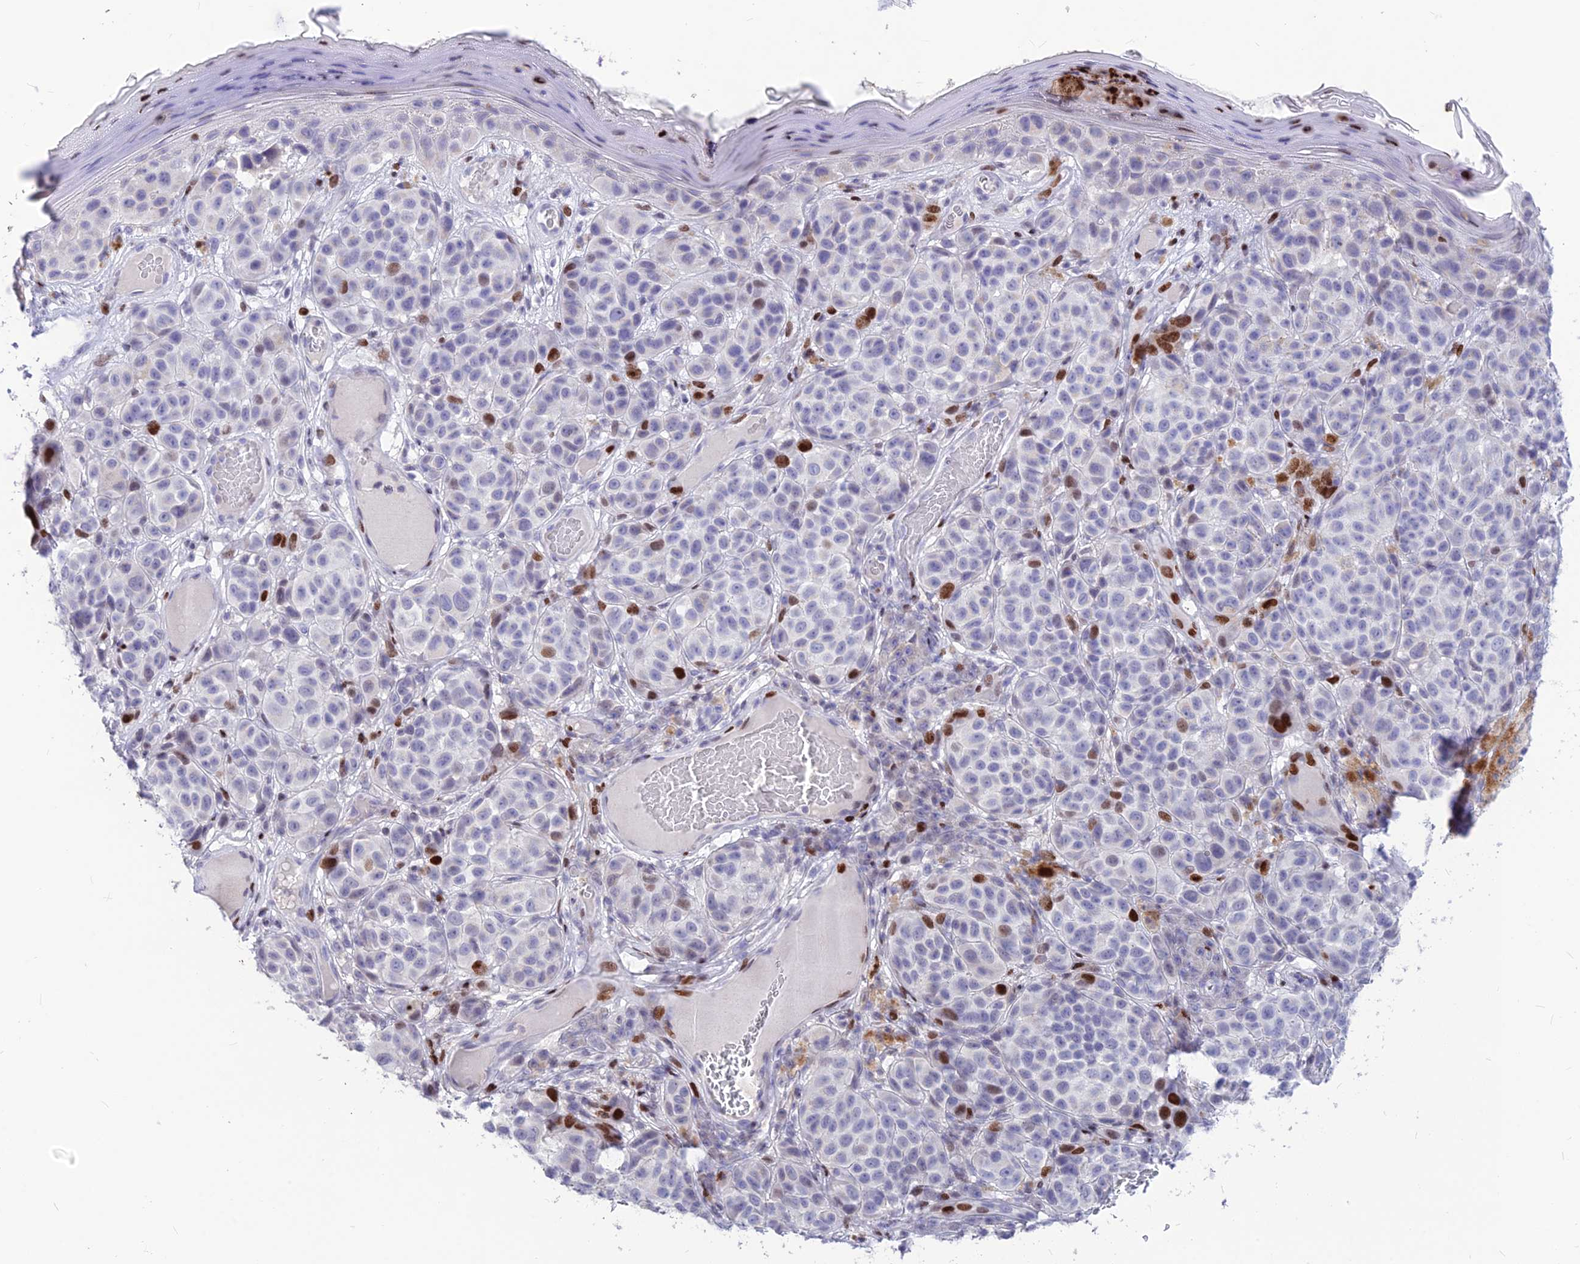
{"staining": {"intensity": "negative", "quantity": "none", "location": "none"}, "tissue": "melanoma", "cell_type": "Tumor cells", "image_type": "cancer", "snomed": [{"axis": "morphology", "description": "Malignant melanoma, NOS"}, {"axis": "topography", "description": "Skin"}], "caption": "Tumor cells are negative for brown protein staining in malignant melanoma. (DAB IHC, high magnification).", "gene": "PRPS1", "patient": {"sex": "male", "age": 38}}